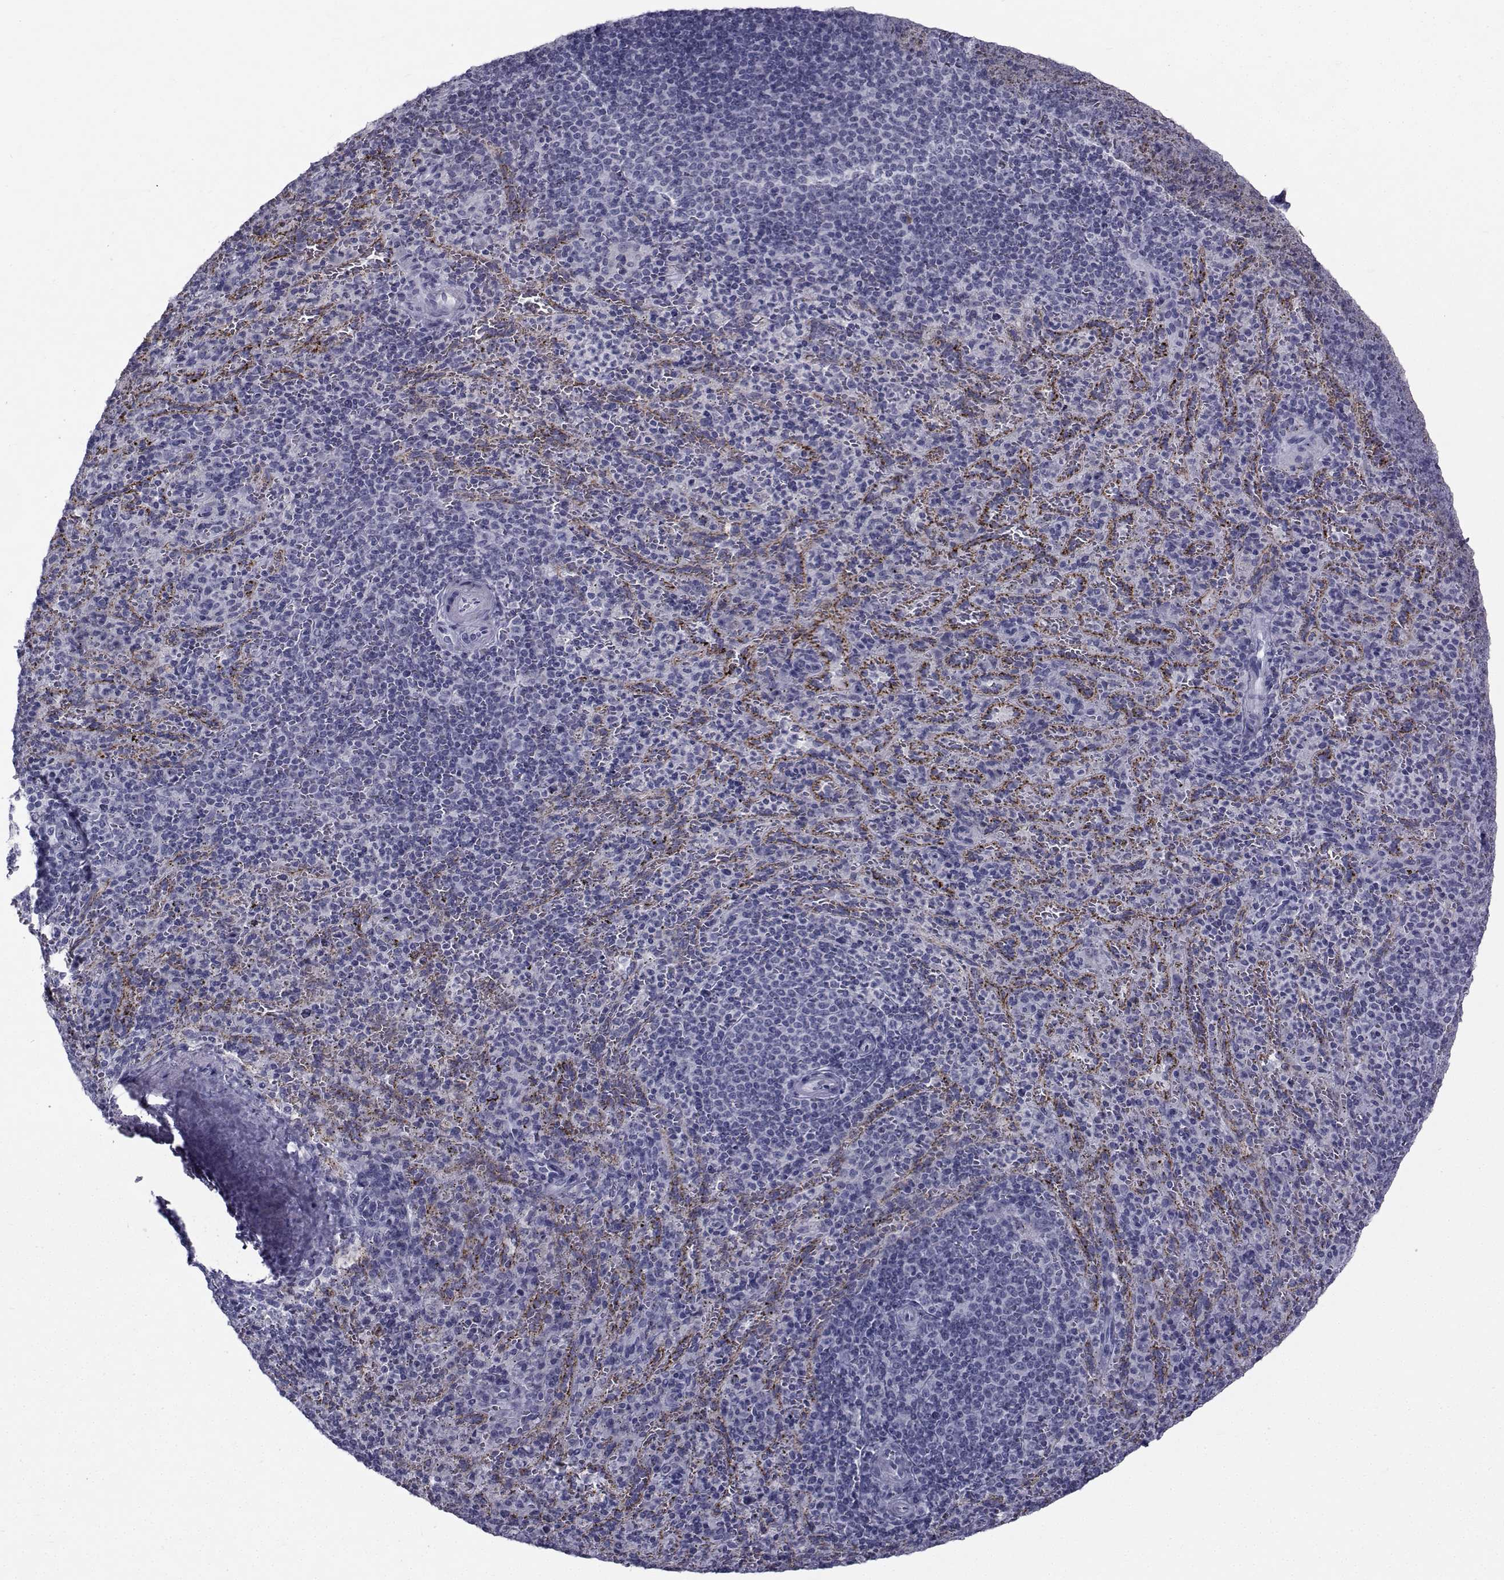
{"staining": {"intensity": "negative", "quantity": "none", "location": "none"}, "tissue": "spleen", "cell_type": "Cells in red pulp", "image_type": "normal", "snomed": [{"axis": "morphology", "description": "Normal tissue, NOS"}, {"axis": "topography", "description": "Spleen"}], "caption": "Protein analysis of benign spleen shows no significant expression in cells in red pulp. (Stains: DAB (3,3'-diaminobenzidine) IHC with hematoxylin counter stain, Microscopy: brightfield microscopy at high magnification).", "gene": "FDXR", "patient": {"sex": "male", "age": 57}}